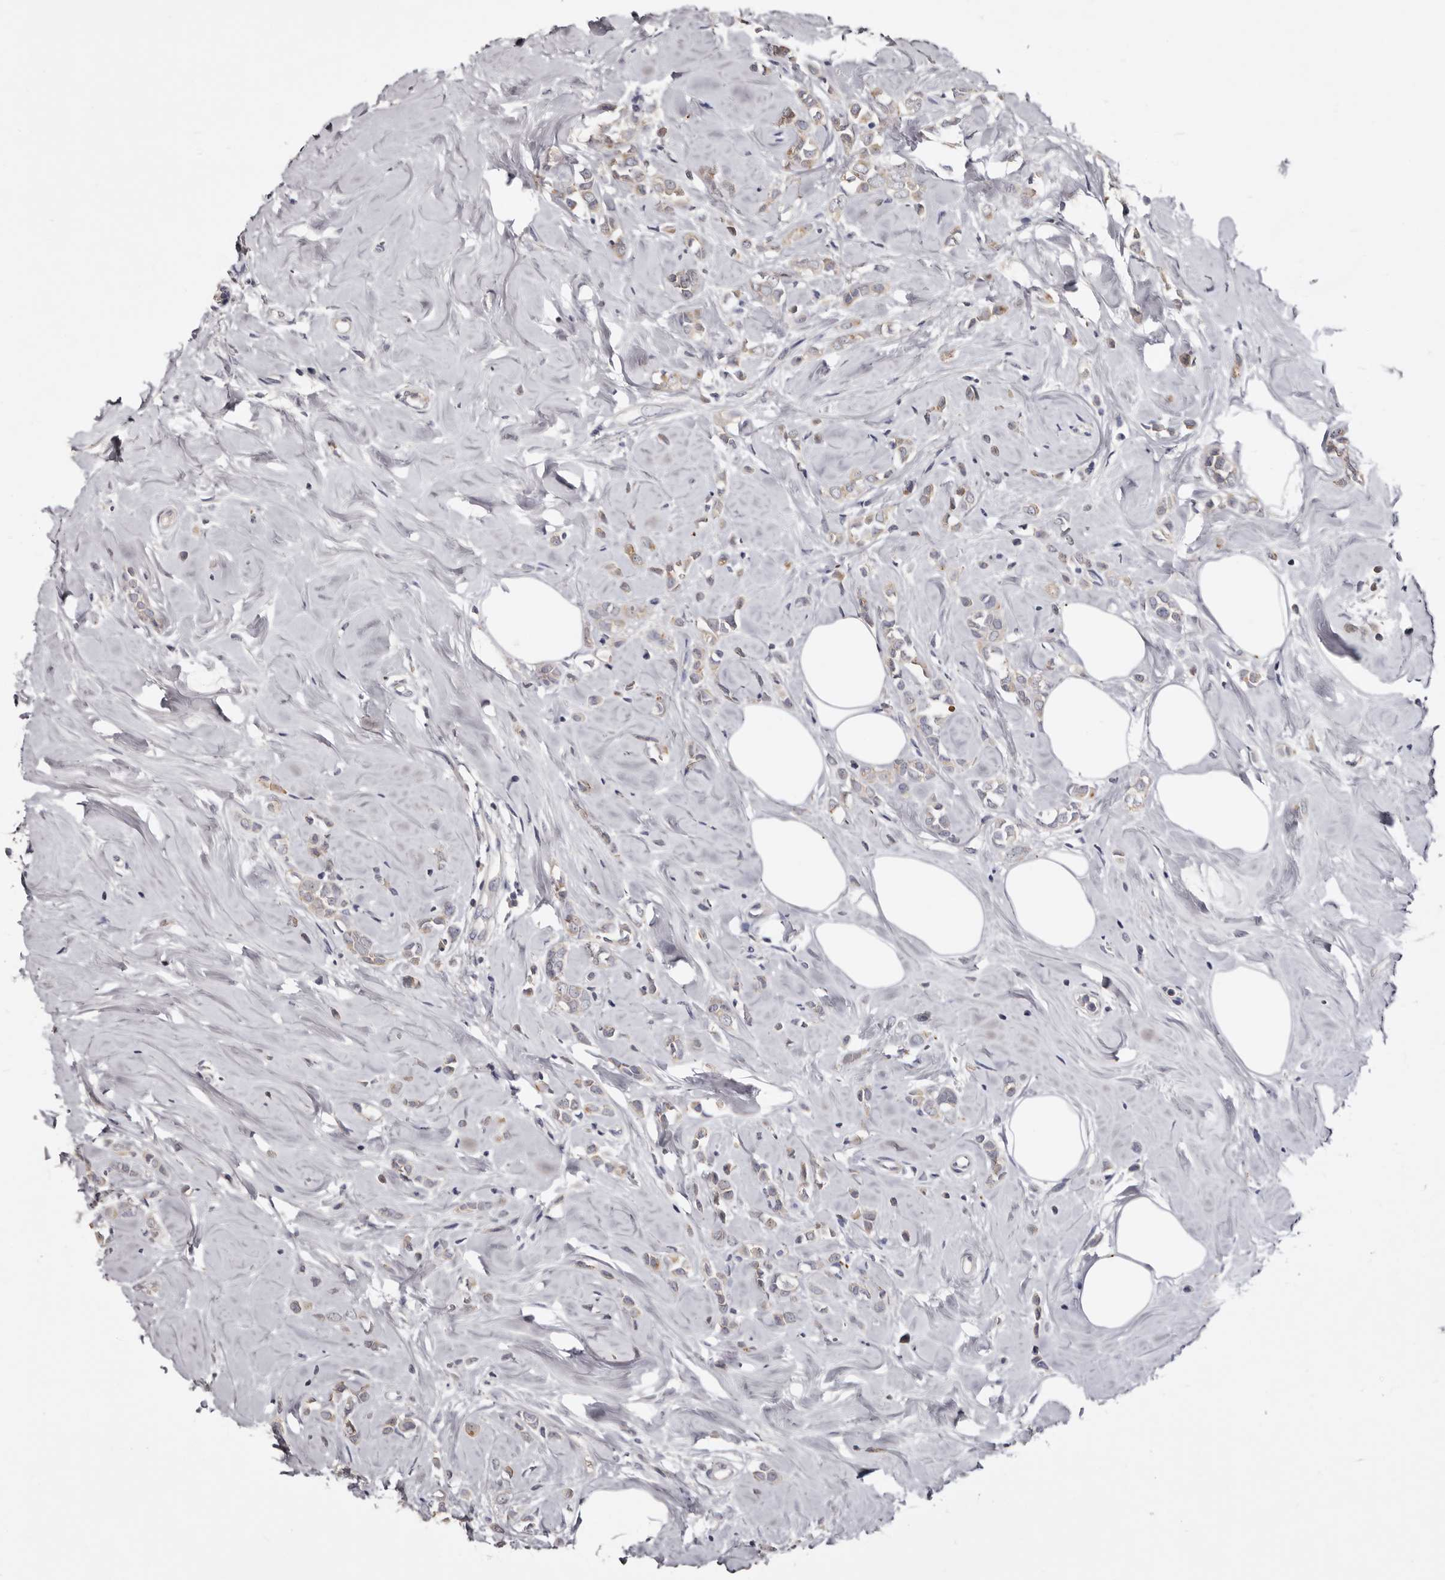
{"staining": {"intensity": "weak", "quantity": ">75%", "location": "cytoplasmic/membranous"}, "tissue": "breast cancer", "cell_type": "Tumor cells", "image_type": "cancer", "snomed": [{"axis": "morphology", "description": "Lobular carcinoma"}, {"axis": "topography", "description": "Breast"}], "caption": "Immunohistochemistry of human breast cancer reveals low levels of weak cytoplasmic/membranous expression in about >75% of tumor cells. The staining was performed using DAB to visualize the protein expression in brown, while the nuclei were stained in blue with hematoxylin (Magnification: 20x).", "gene": "SLC10A4", "patient": {"sex": "female", "age": 47}}